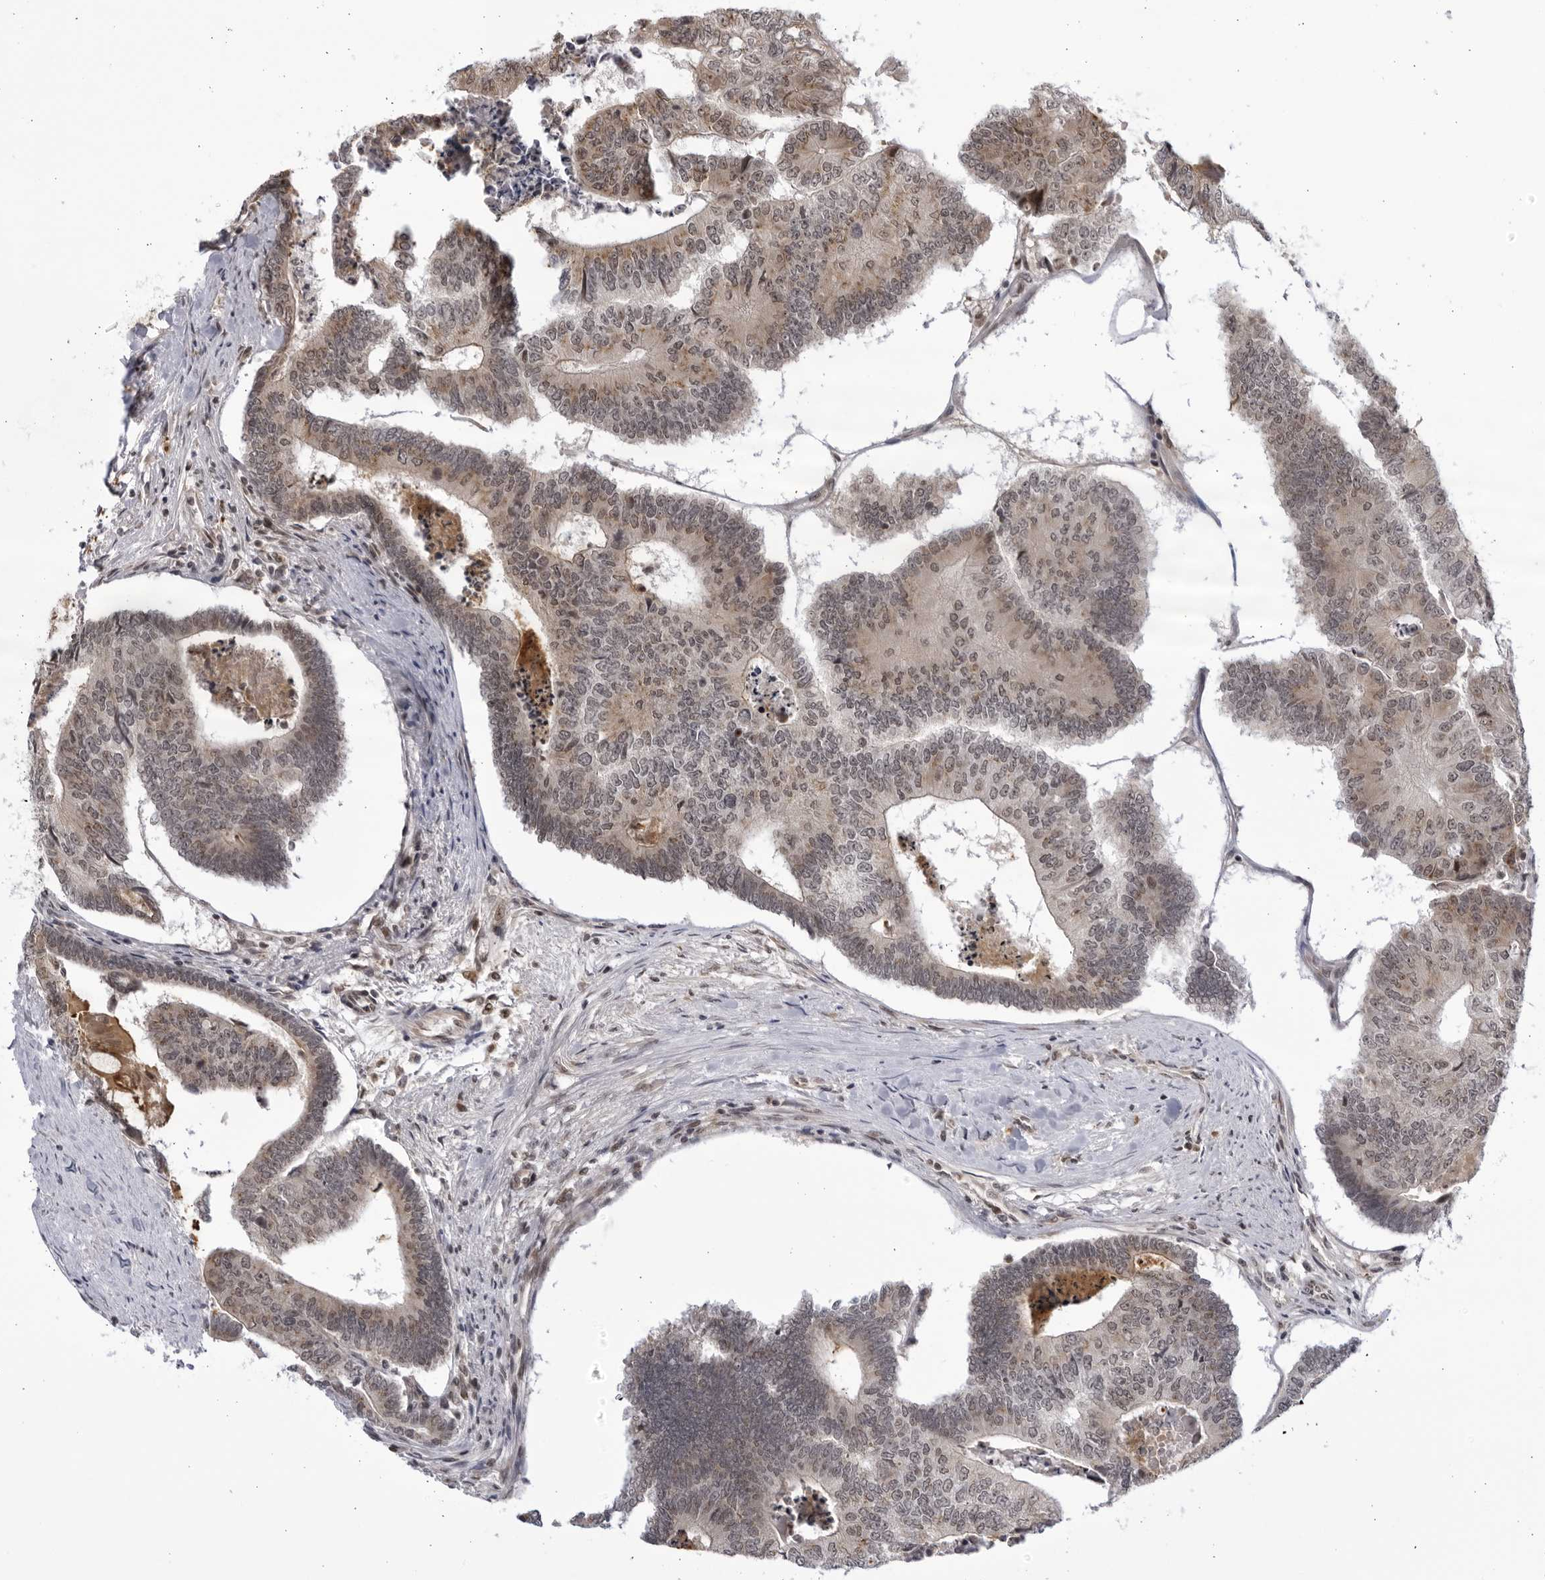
{"staining": {"intensity": "weak", "quantity": "<25%", "location": "cytoplasmic/membranous,nuclear"}, "tissue": "colorectal cancer", "cell_type": "Tumor cells", "image_type": "cancer", "snomed": [{"axis": "morphology", "description": "Adenocarcinoma, NOS"}, {"axis": "topography", "description": "Colon"}], "caption": "Immunohistochemical staining of human colorectal cancer shows no significant expression in tumor cells.", "gene": "RASGEF1C", "patient": {"sex": "female", "age": 67}}